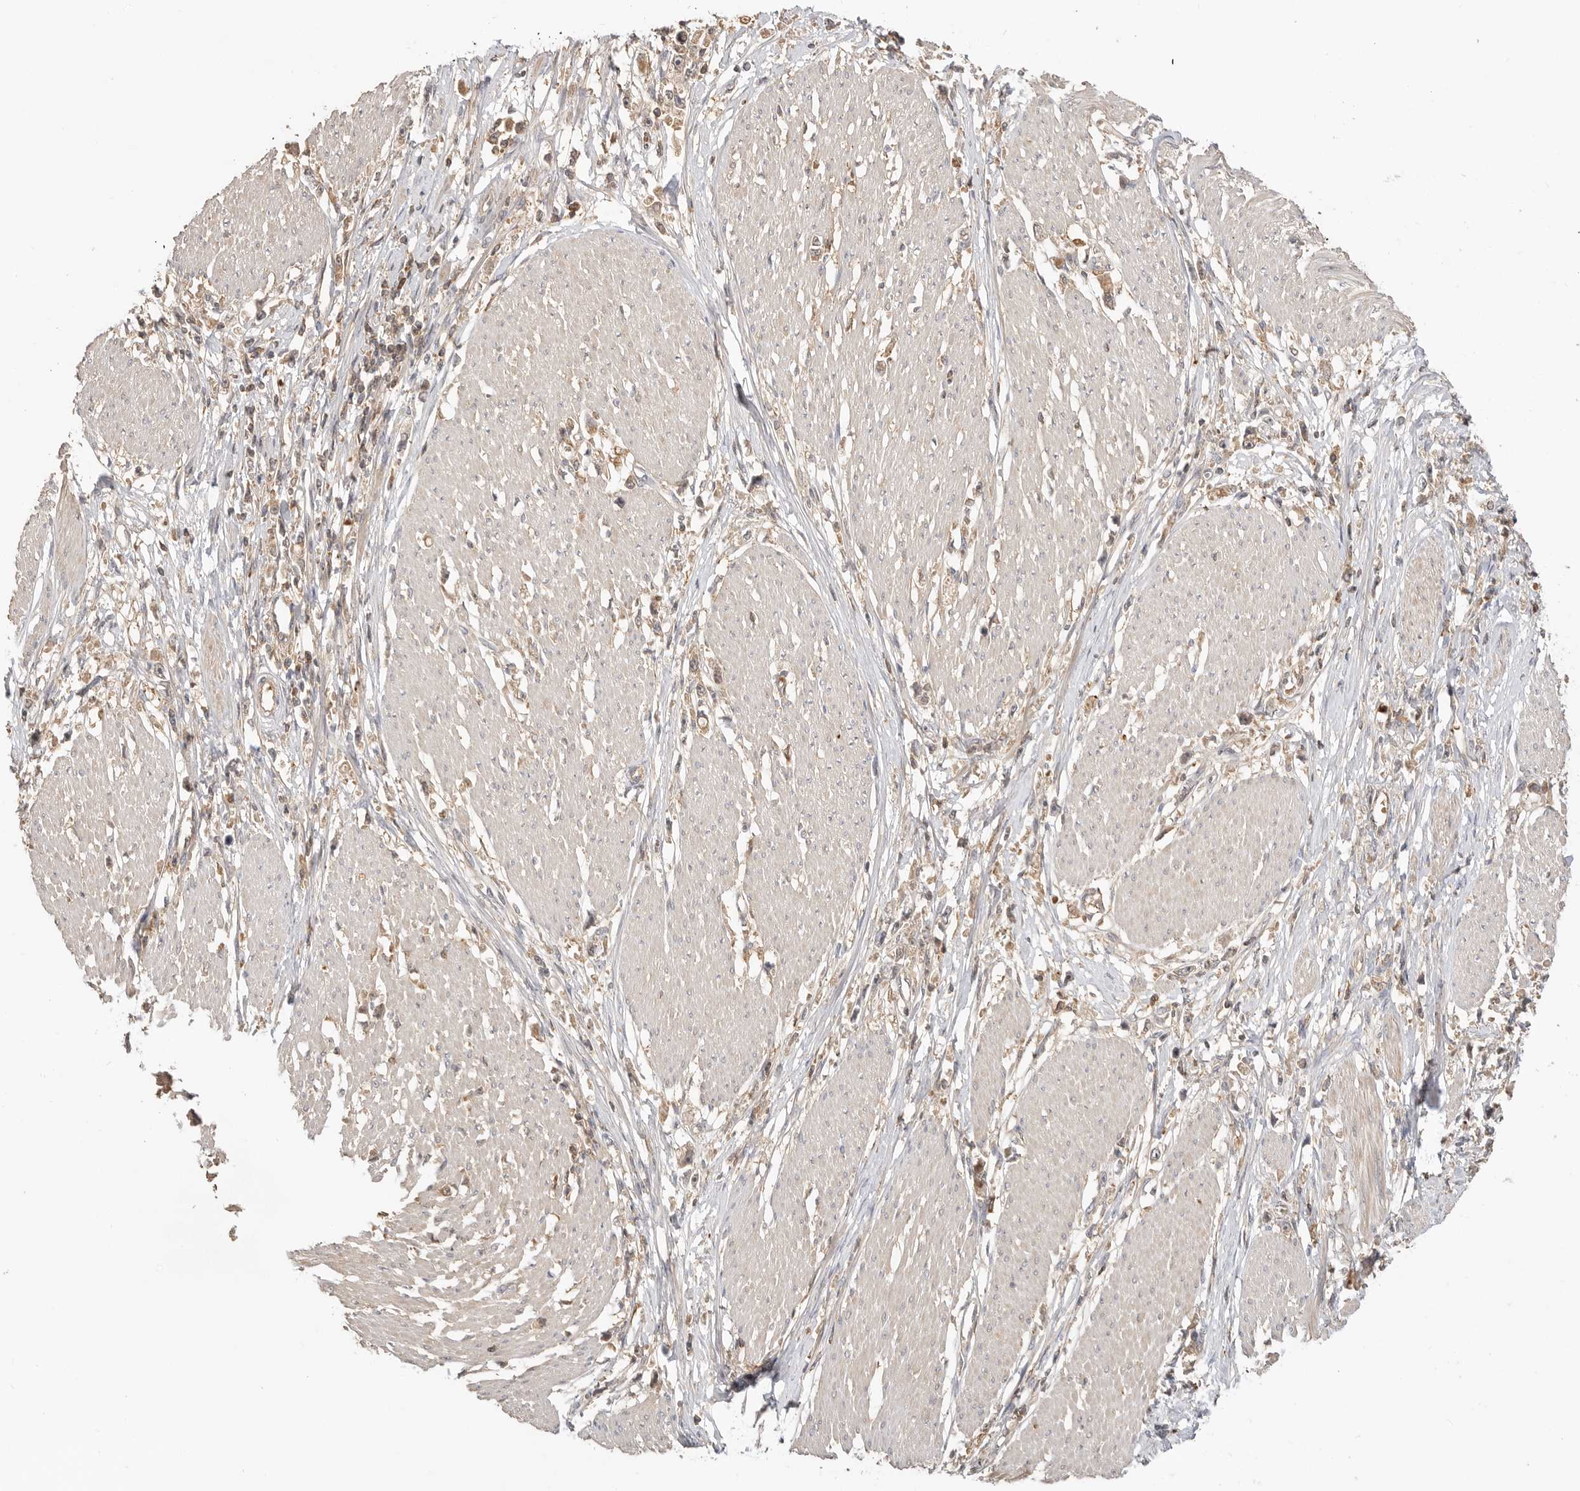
{"staining": {"intensity": "moderate", "quantity": ">75%", "location": "cytoplasmic/membranous"}, "tissue": "stomach cancer", "cell_type": "Tumor cells", "image_type": "cancer", "snomed": [{"axis": "morphology", "description": "Adenocarcinoma, NOS"}, {"axis": "topography", "description": "Stomach"}], "caption": "An immunohistochemistry micrograph of neoplastic tissue is shown. Protein staining in brown highlights moderate cytoplasmic/membranous positivity in stomach cancer (adenocarcinoma) within tumor cells.", "gene": "CLDN12", "patient": {"sex": "female", "age": 59}}